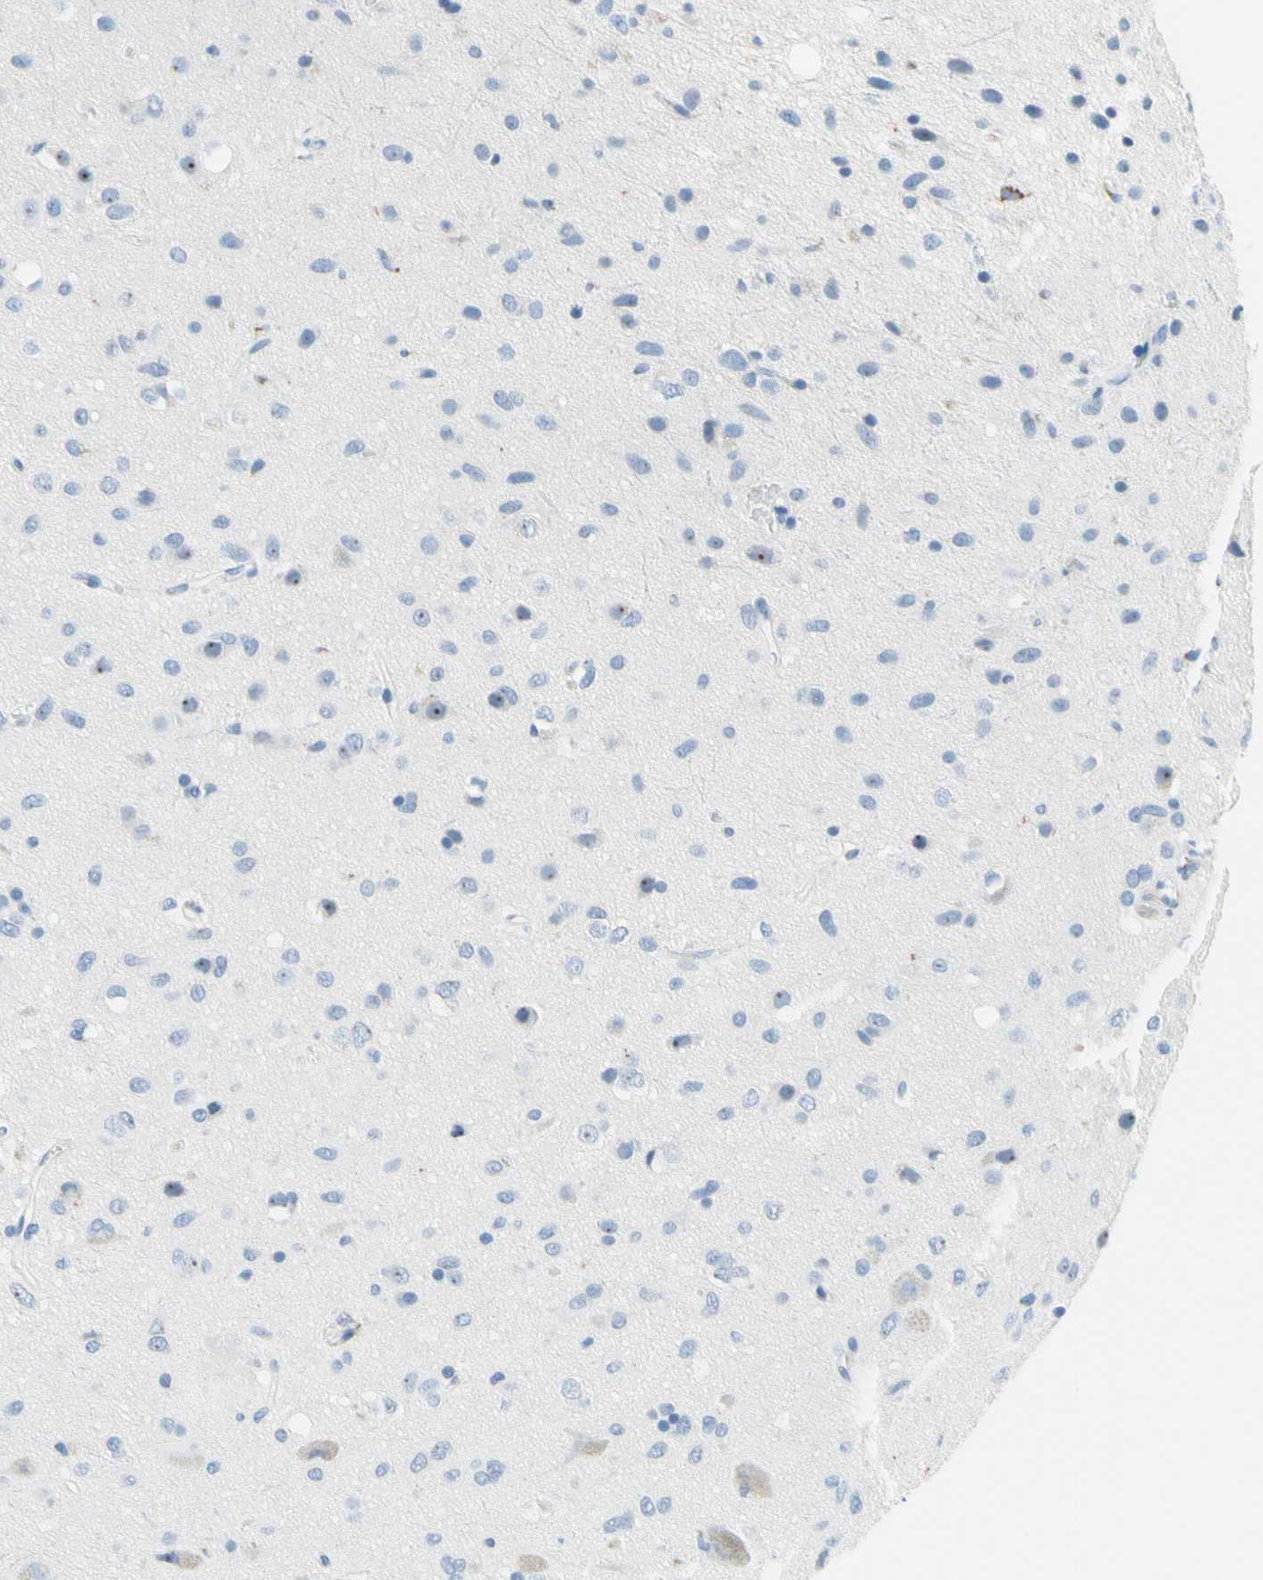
{"staining": {"intensity": "weak", "quantity": "<25%", "location": "nuclear"}, "tissue": "glioma", "cell_type": "Tumor cells", "image_type": "cancer", "snomed": [{"axis": "morphology", "description": "Glioma, malignant, Low grade"}, {"axis": "topography", "description": "Brain"}], "caption": "The histopathology image shows no significant staining in tumor cells of malignant glioma (low-grade).", "gene": "CYSLTR1", "patient": {"sex": "male", "age": 77}}